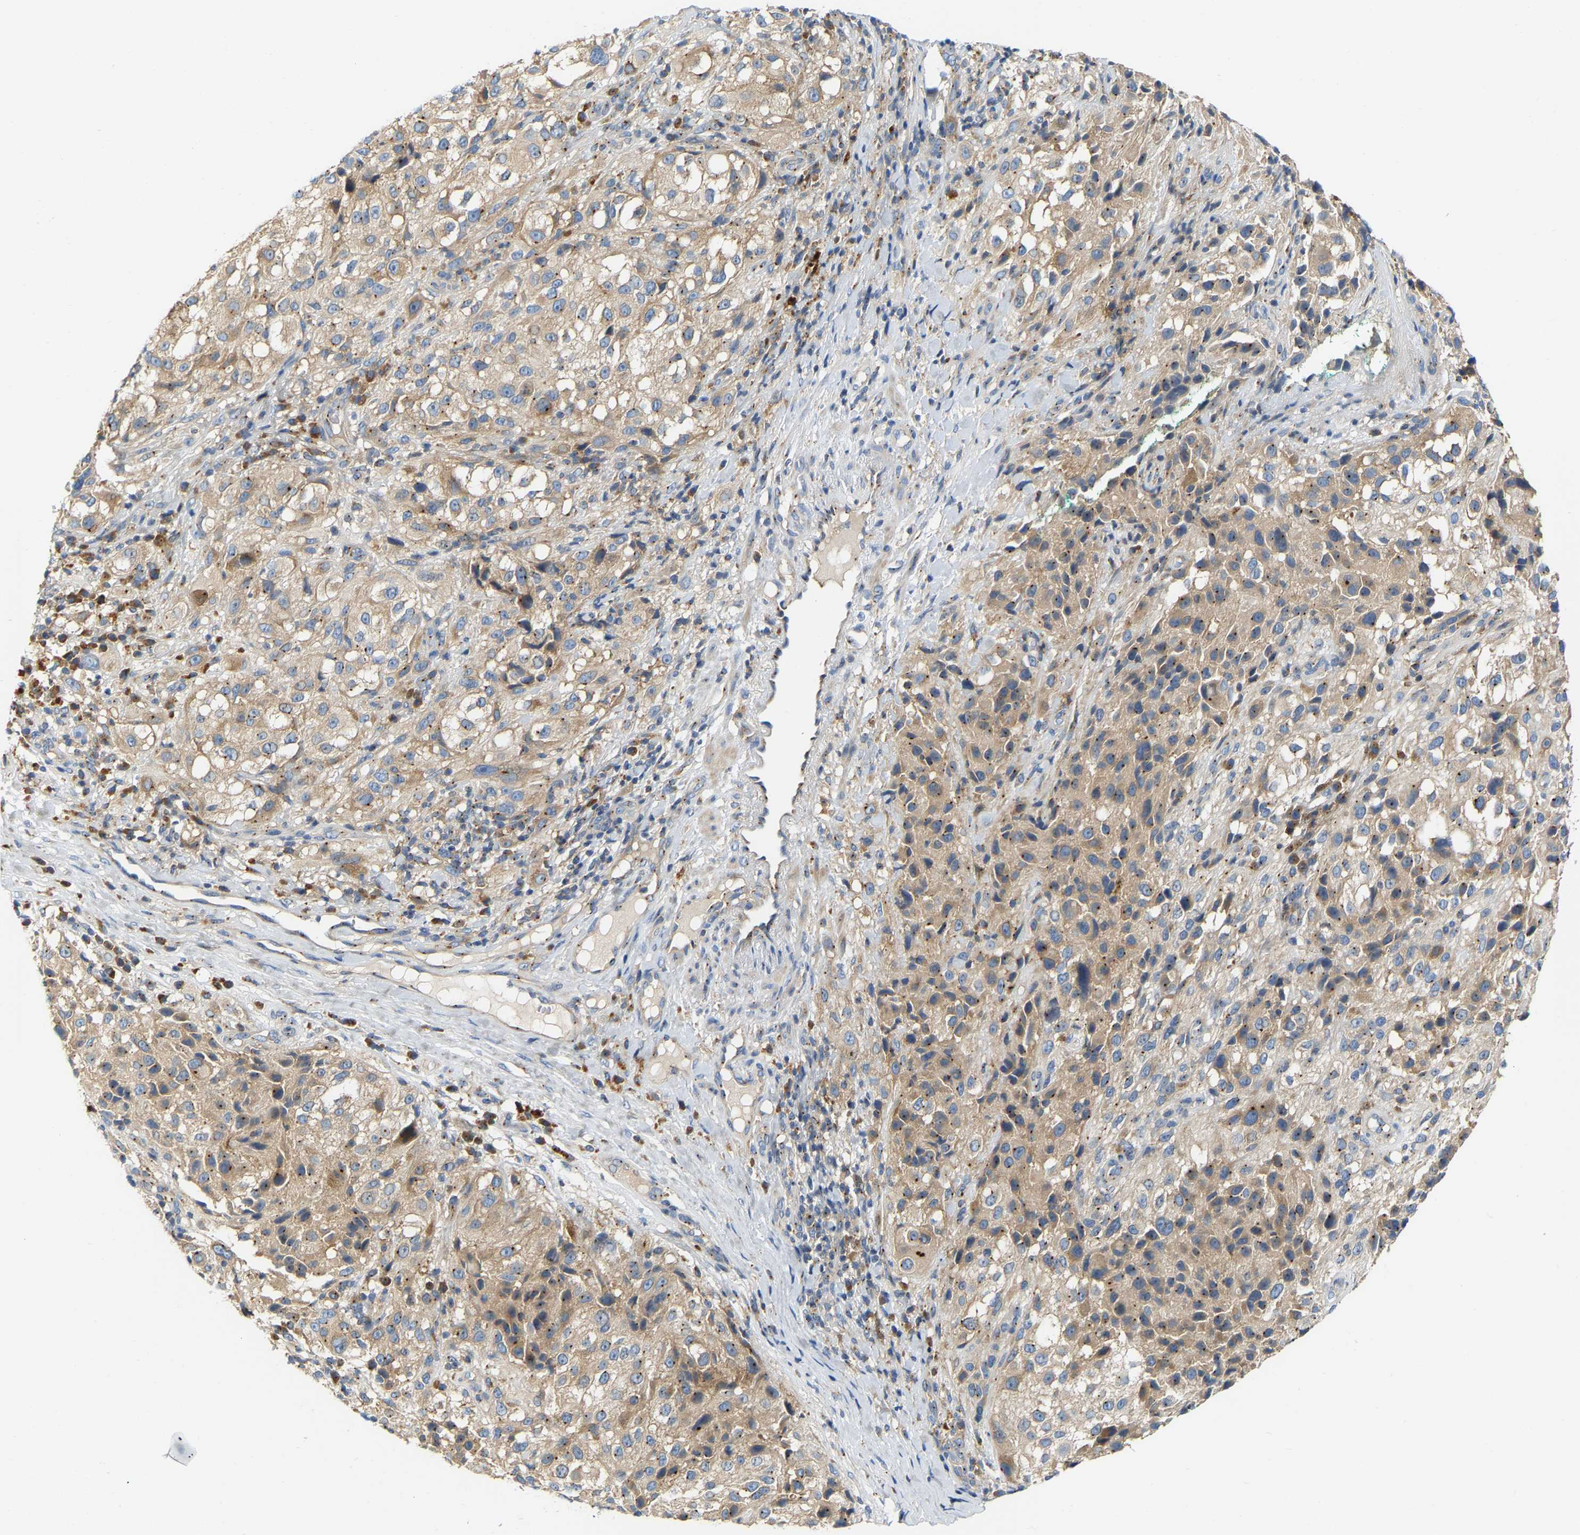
{"staining": {"intensity": "weak", "quantity": ">75%", "location": "cytoplasmic/membranous"}, "tissue": "melanoma", "cell_type": "Tumor cells", "image_type": "cancer", "snomed": [{"axis": "morphology", "description": "Necrosis, NOS"}, {"axis": "morphology", "description": "Malignant melanoma, NOS"}, {"axis": "topography", "description": "Skin"}], "caption": "Immunohistochemistry photomicrograph of neoplastic tissue: human malignant melanoma stained using IHC demonstrates low levels of weak protein expression localized specifically in the cytoplasmic/membranous of tumor cells, appearing as a cytoplasmic/membranous brown color.", "gene": "PCNT", "patient": {"sex": "female", "age": 87}}